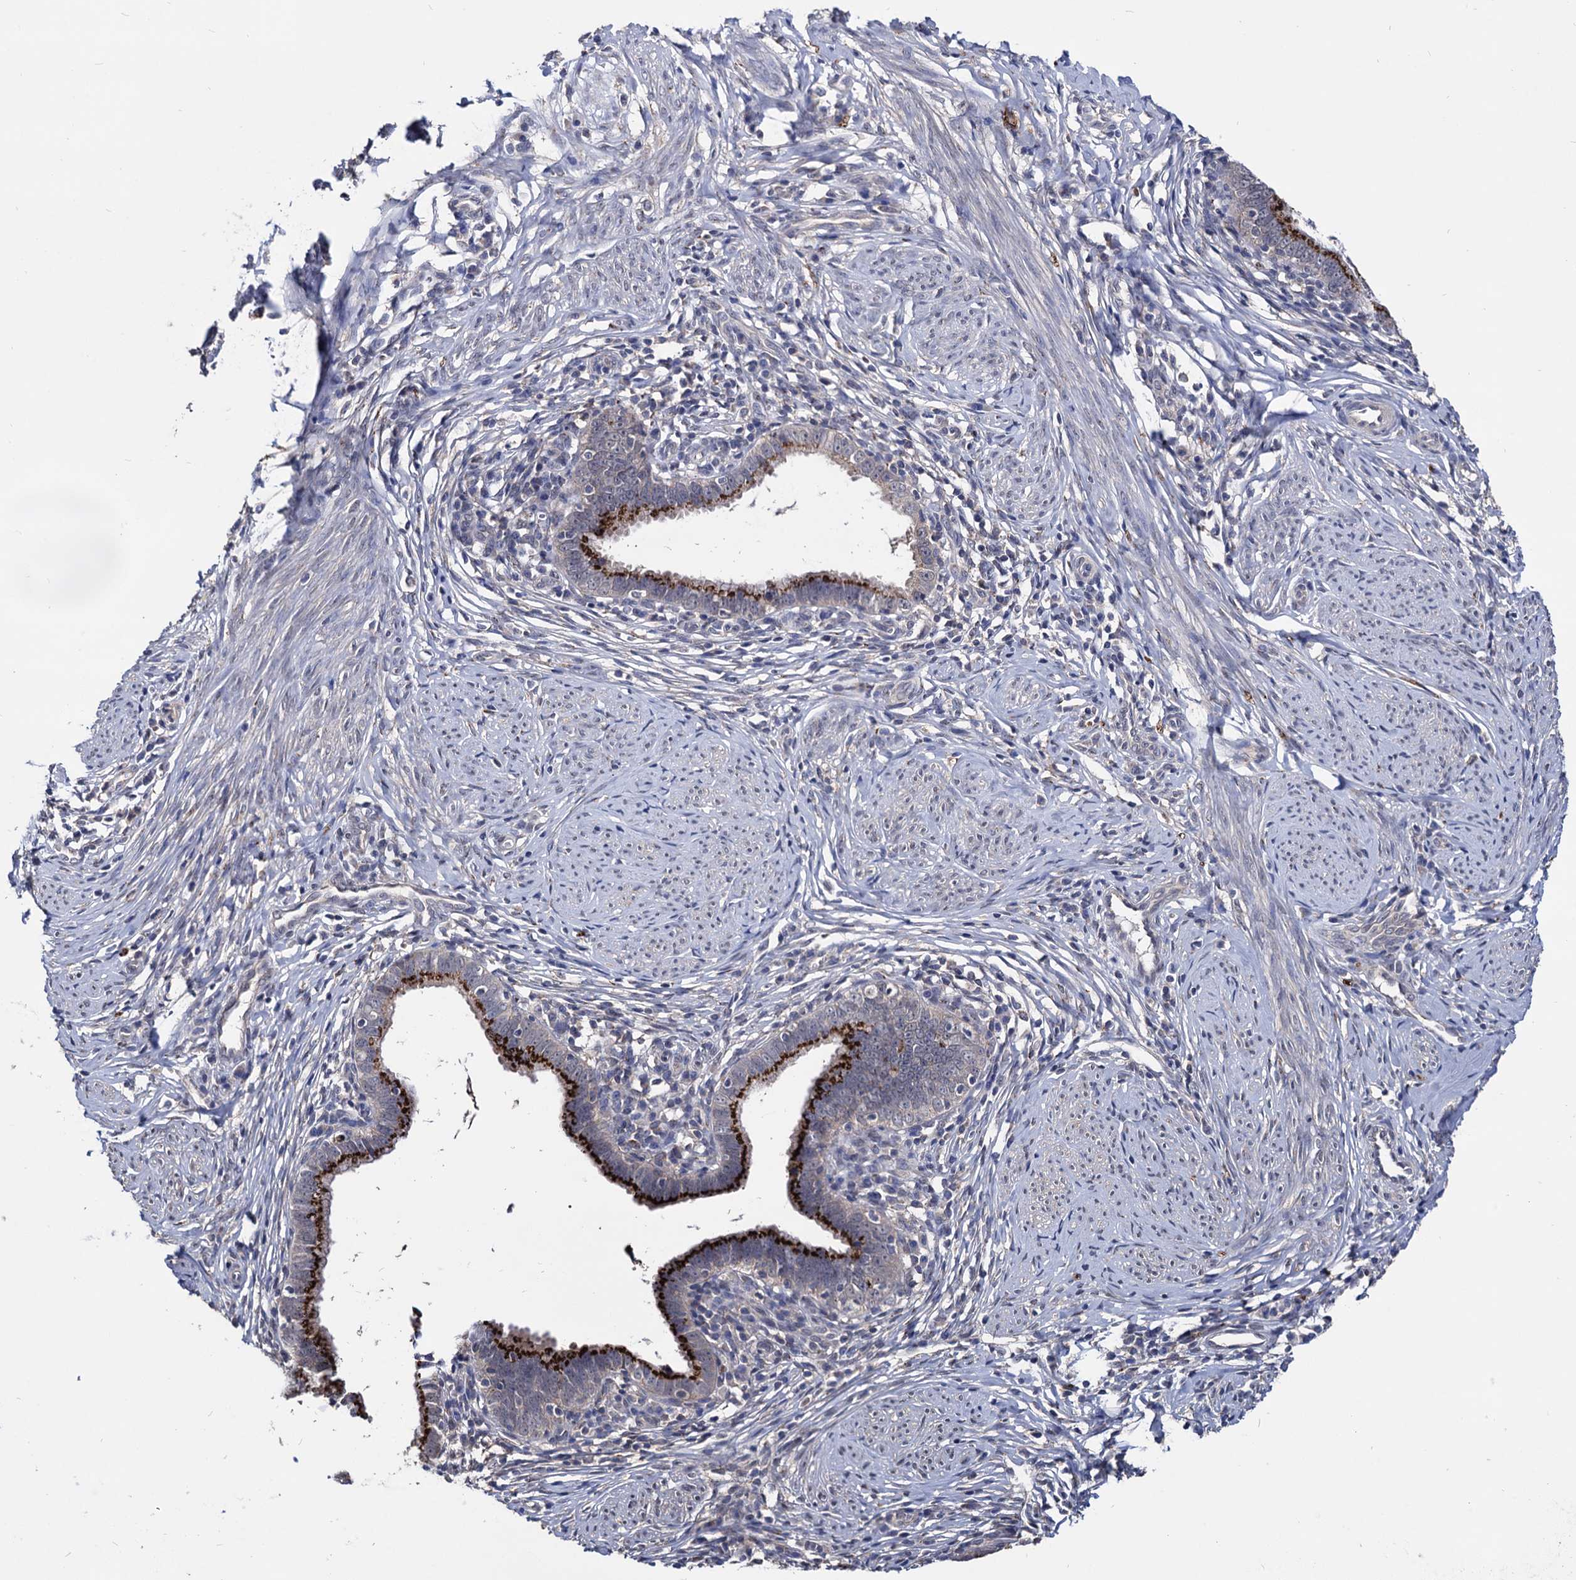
{"staining": {"intensity": "strong", "quantity": ">75%", "location": "cytoplasmic/membranous"}, "tissue": "cervical cancer", "cell_type": "Tumor cells", "image_type": "cancer", "snomed": [{"axis": "morphology", "description": "Adenocarcinoma, NOS"}, {"axis": "topography", "description": "Cervix"}], "caption": "A brown stain labels strong cytoplasmic/membranous positivity of a protein in cervical adenocarcinoma tumor cells.", "gene": "ESD", "patient": {"sex": "female", "age": 36}}